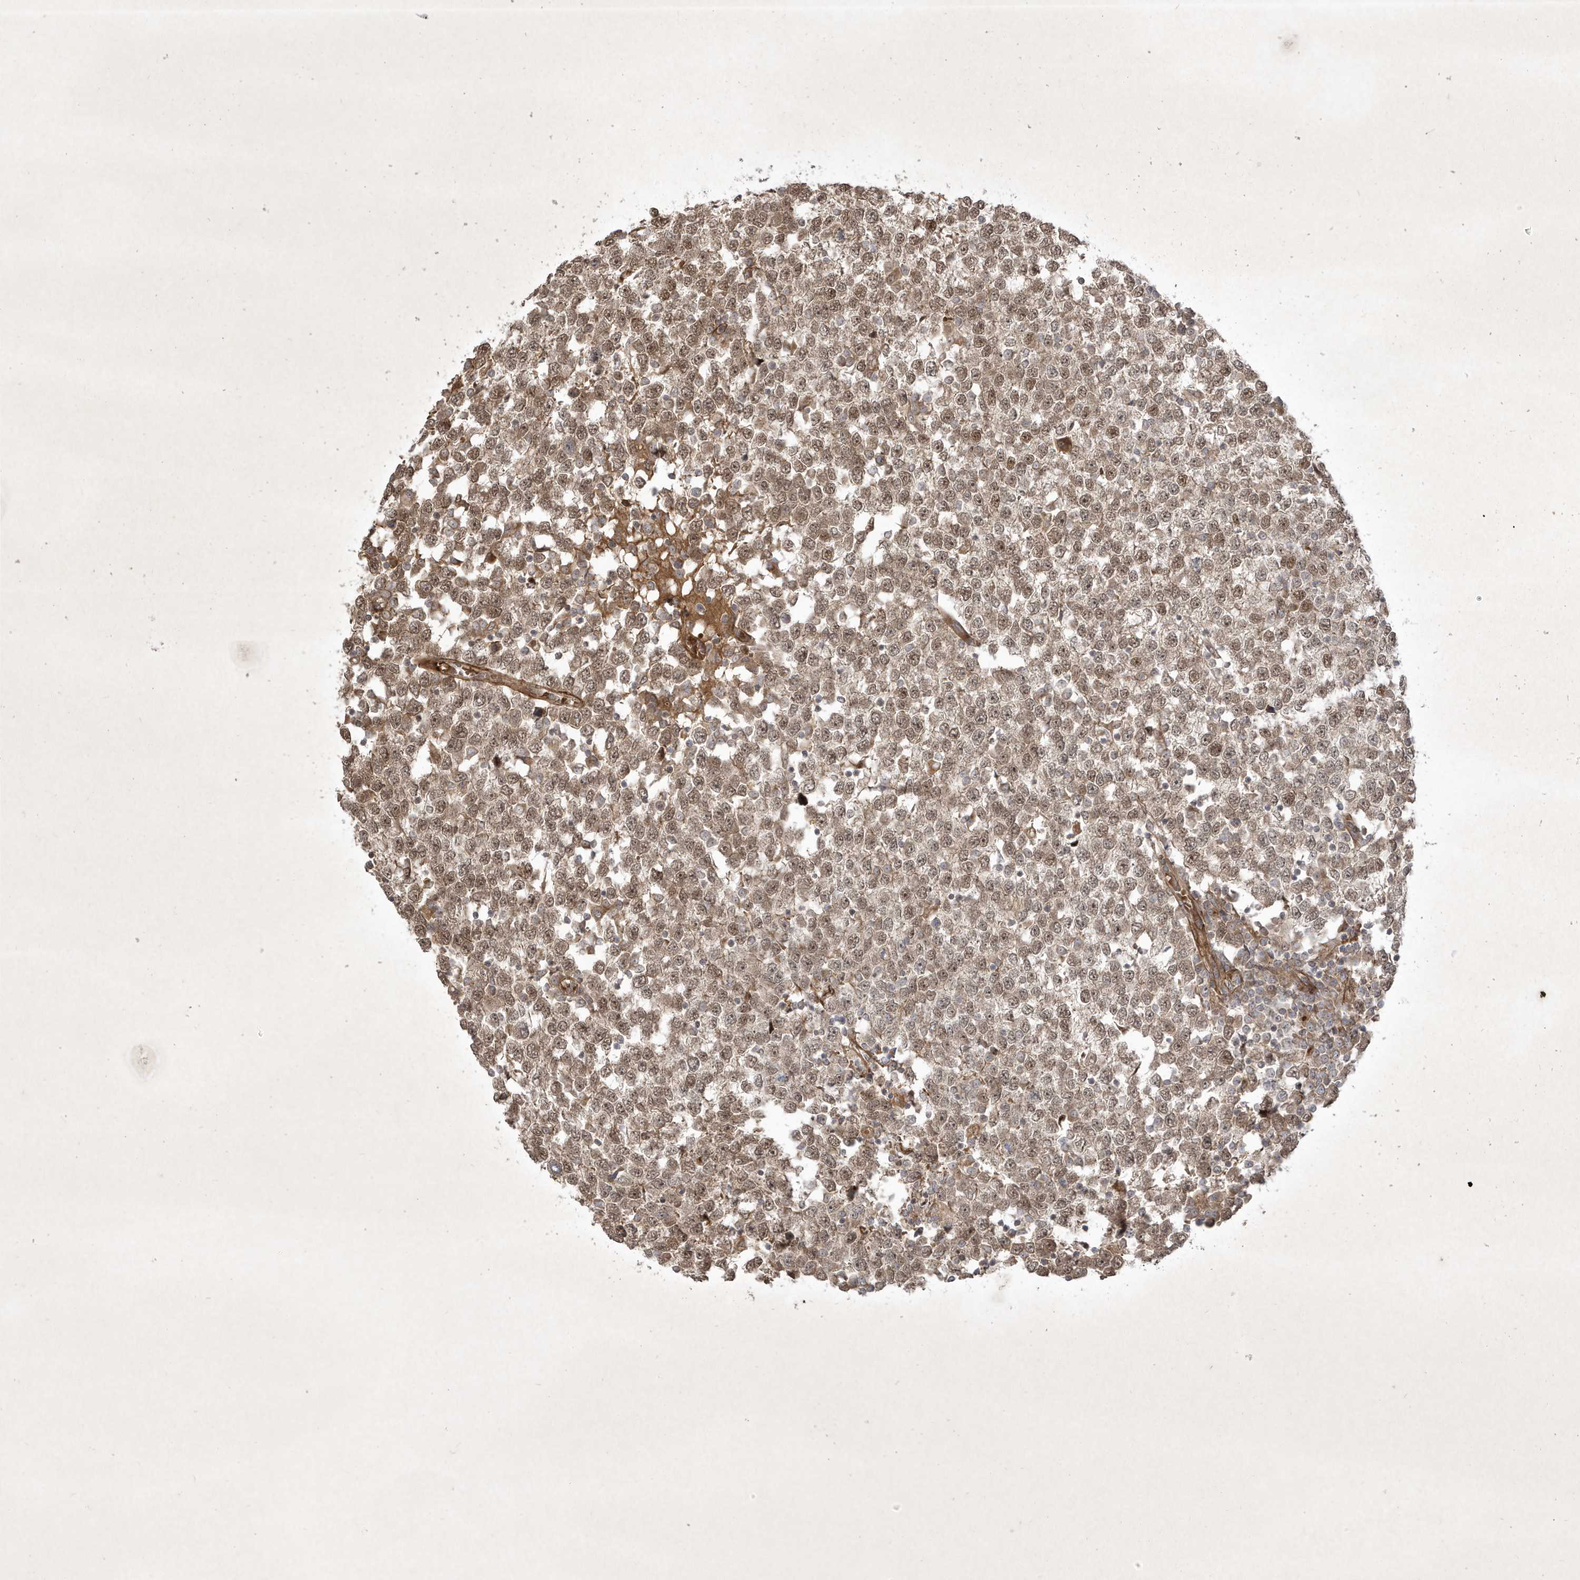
{"staining": {"intensity": "moderate", "quantity": ">75%", "location": "cytoplasmic/membranous,nuclear"}, "tissue": "testis cancer", "cell_type": "Tumor cells", "image_type": "cancer", "snomed": [{"axis": "morphology", "description": "Seminoma, NOS"}, {"axis": "topography", "description": "Testis"}], "caption": "Protein expression analysis of human testis cancer reveals moderate cytoplasmic/membranous and nuclear expression in about >75% of tumor cells.", "gene": "FAM83C", "patient": {"sex": "male", "age": 65}}